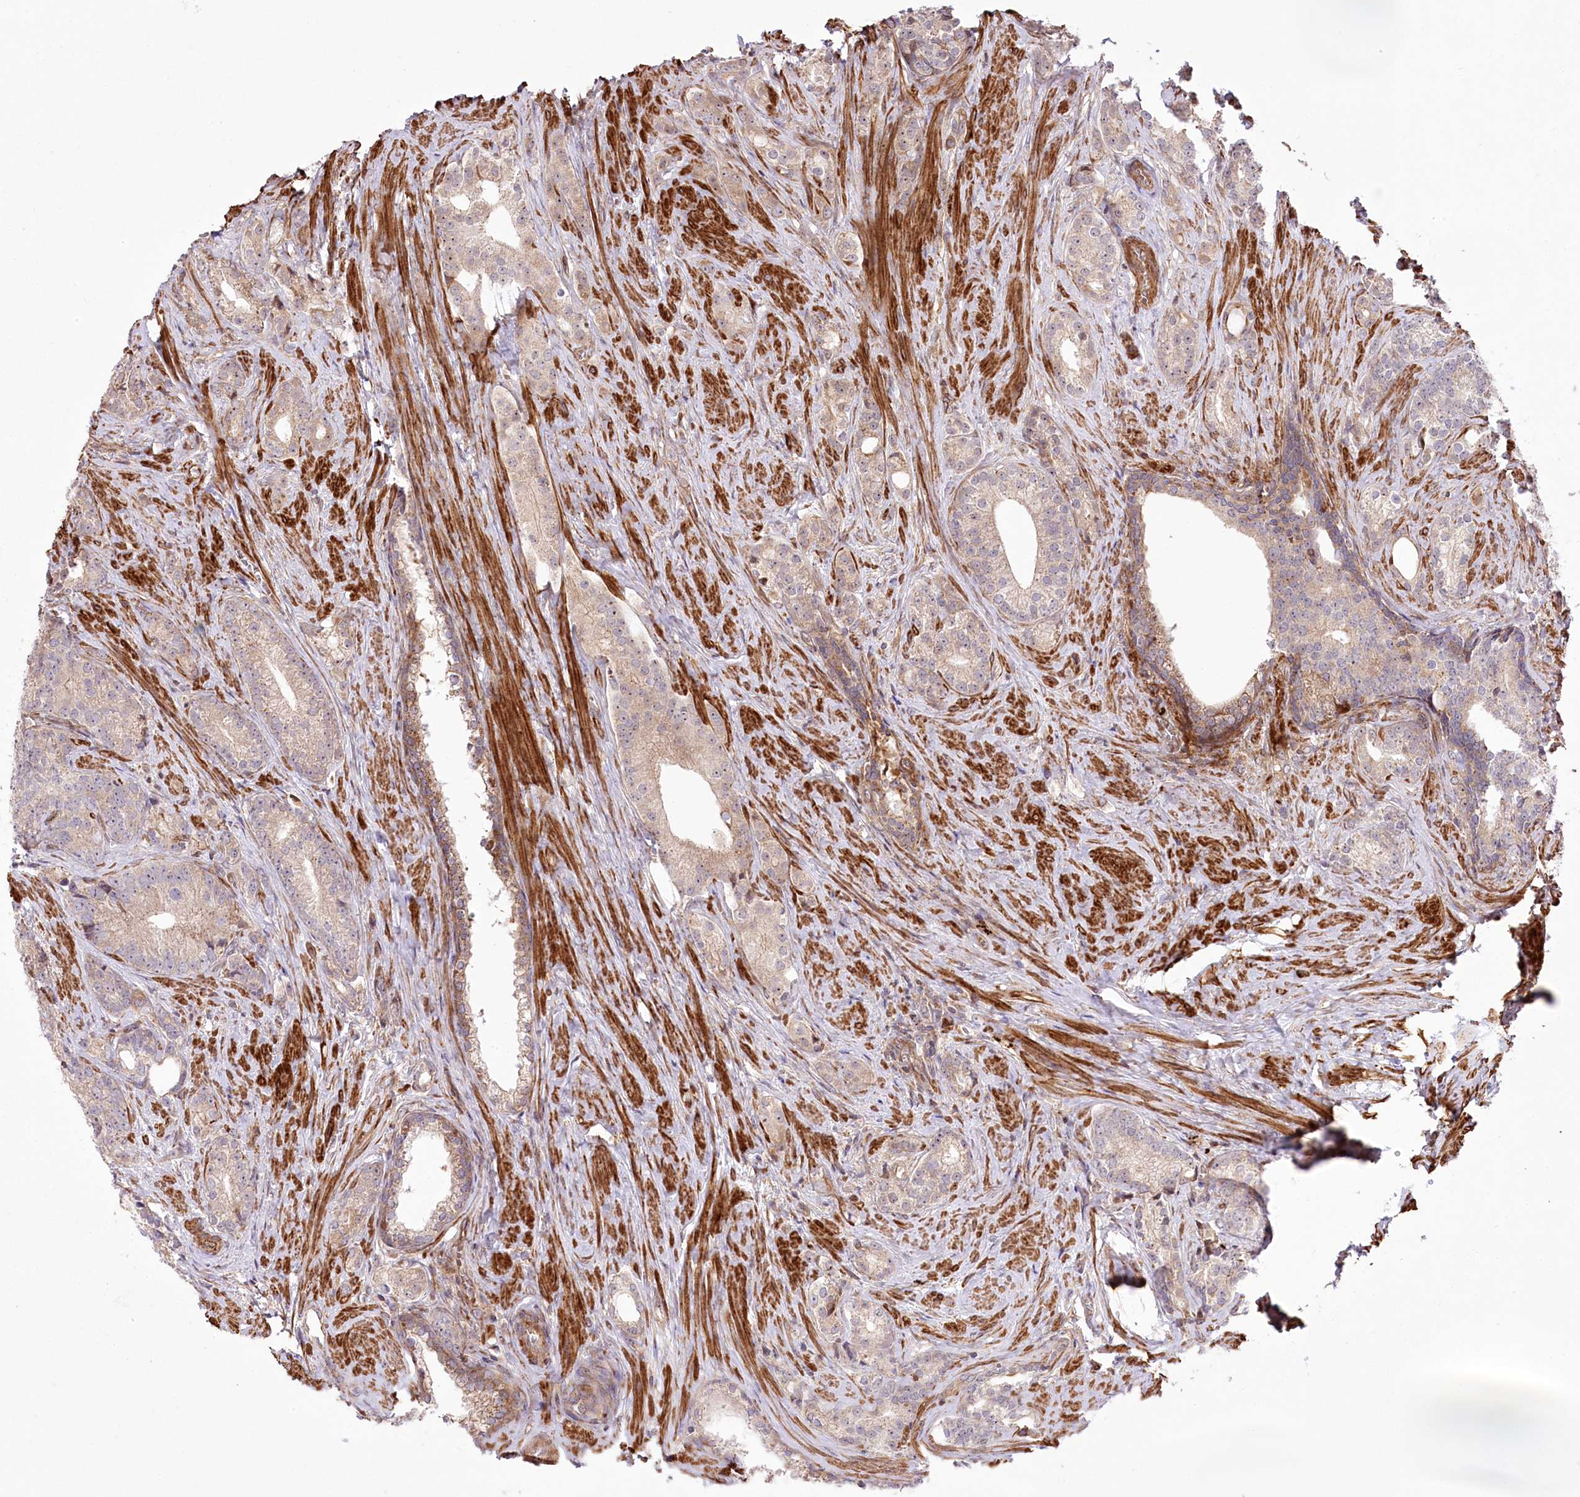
{"staining": {"intensity": "weak", "quantity": "<25%", "location": "cytoplasmic/membranous"}, "tissue": "prostate cancer", "cell_type": "Tumor cells", "image_type": "cancer", "snomed": [{"axis": "morphology", "description": "Adenocarcinoma, Low grade"}, {"axis": "topography", "description": "Prostate"}], "caption": "DAB (3,3'-diaminobenzidine) immunohistochemical staining of human prostate cancer shows no significant expression in tumor cells.", "gene": "RNF24", "patient": {"sex": "male", "age": 71}}